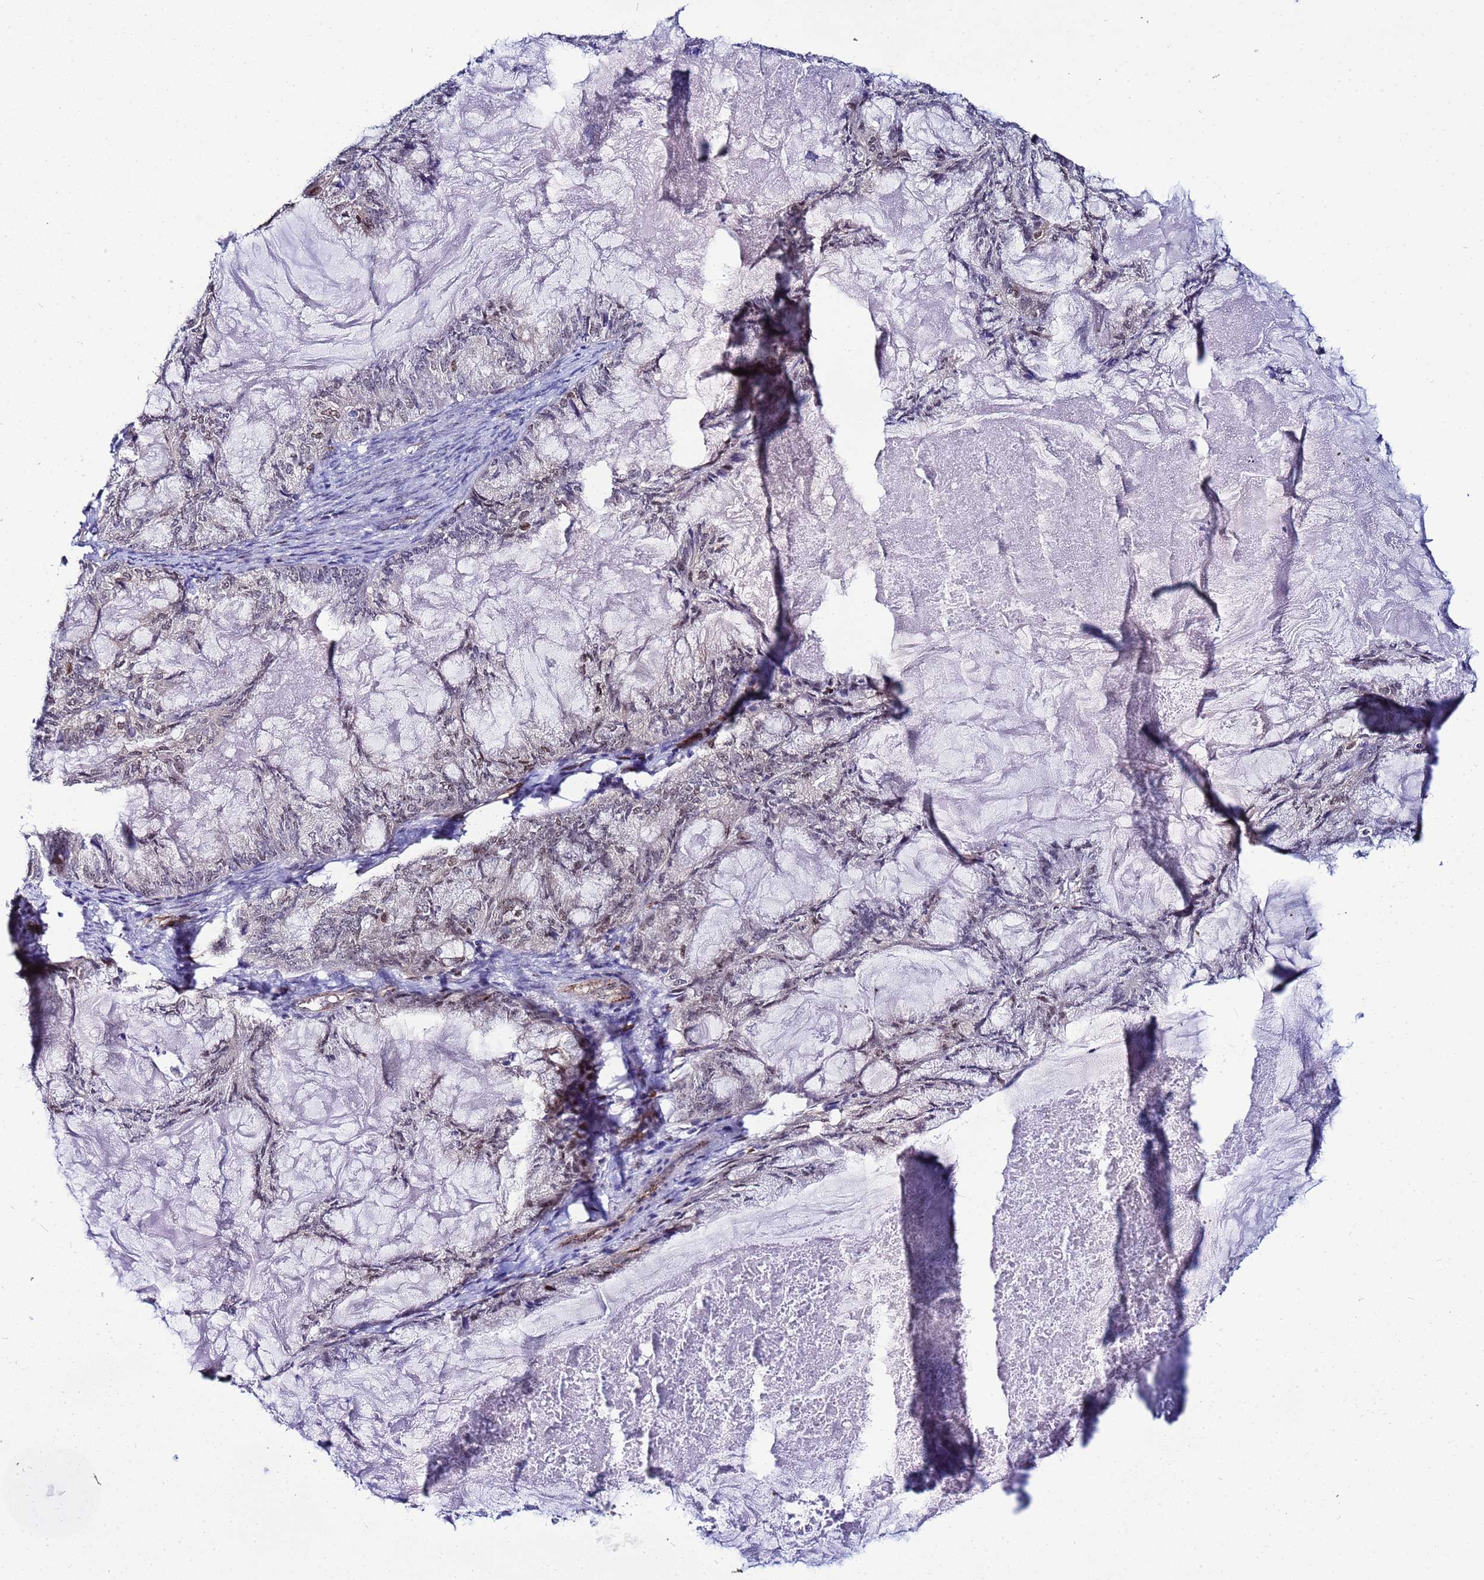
{"staining": {"intensity": "negative", "quantity": "none", "location": "none"}, "tissue": "endometrial cancer", "cell_type": "Tumor cells", "image_type": "cancer", "snomed": [{"axis": "morphology", "description": "Adenocarcinoma, NOS"}, {"axis": "topography", "description": "Endometrium"}], "caption": "There is no significant expression in tumor cells of endometrial cancer (adenocarcinoma). (Brightfield microscopy of DAB (3,3'-diaminobenzidine) IHC at high magnification).", "gene": "SLC25A37", "patient": {"sex": "female", "age": 86}}